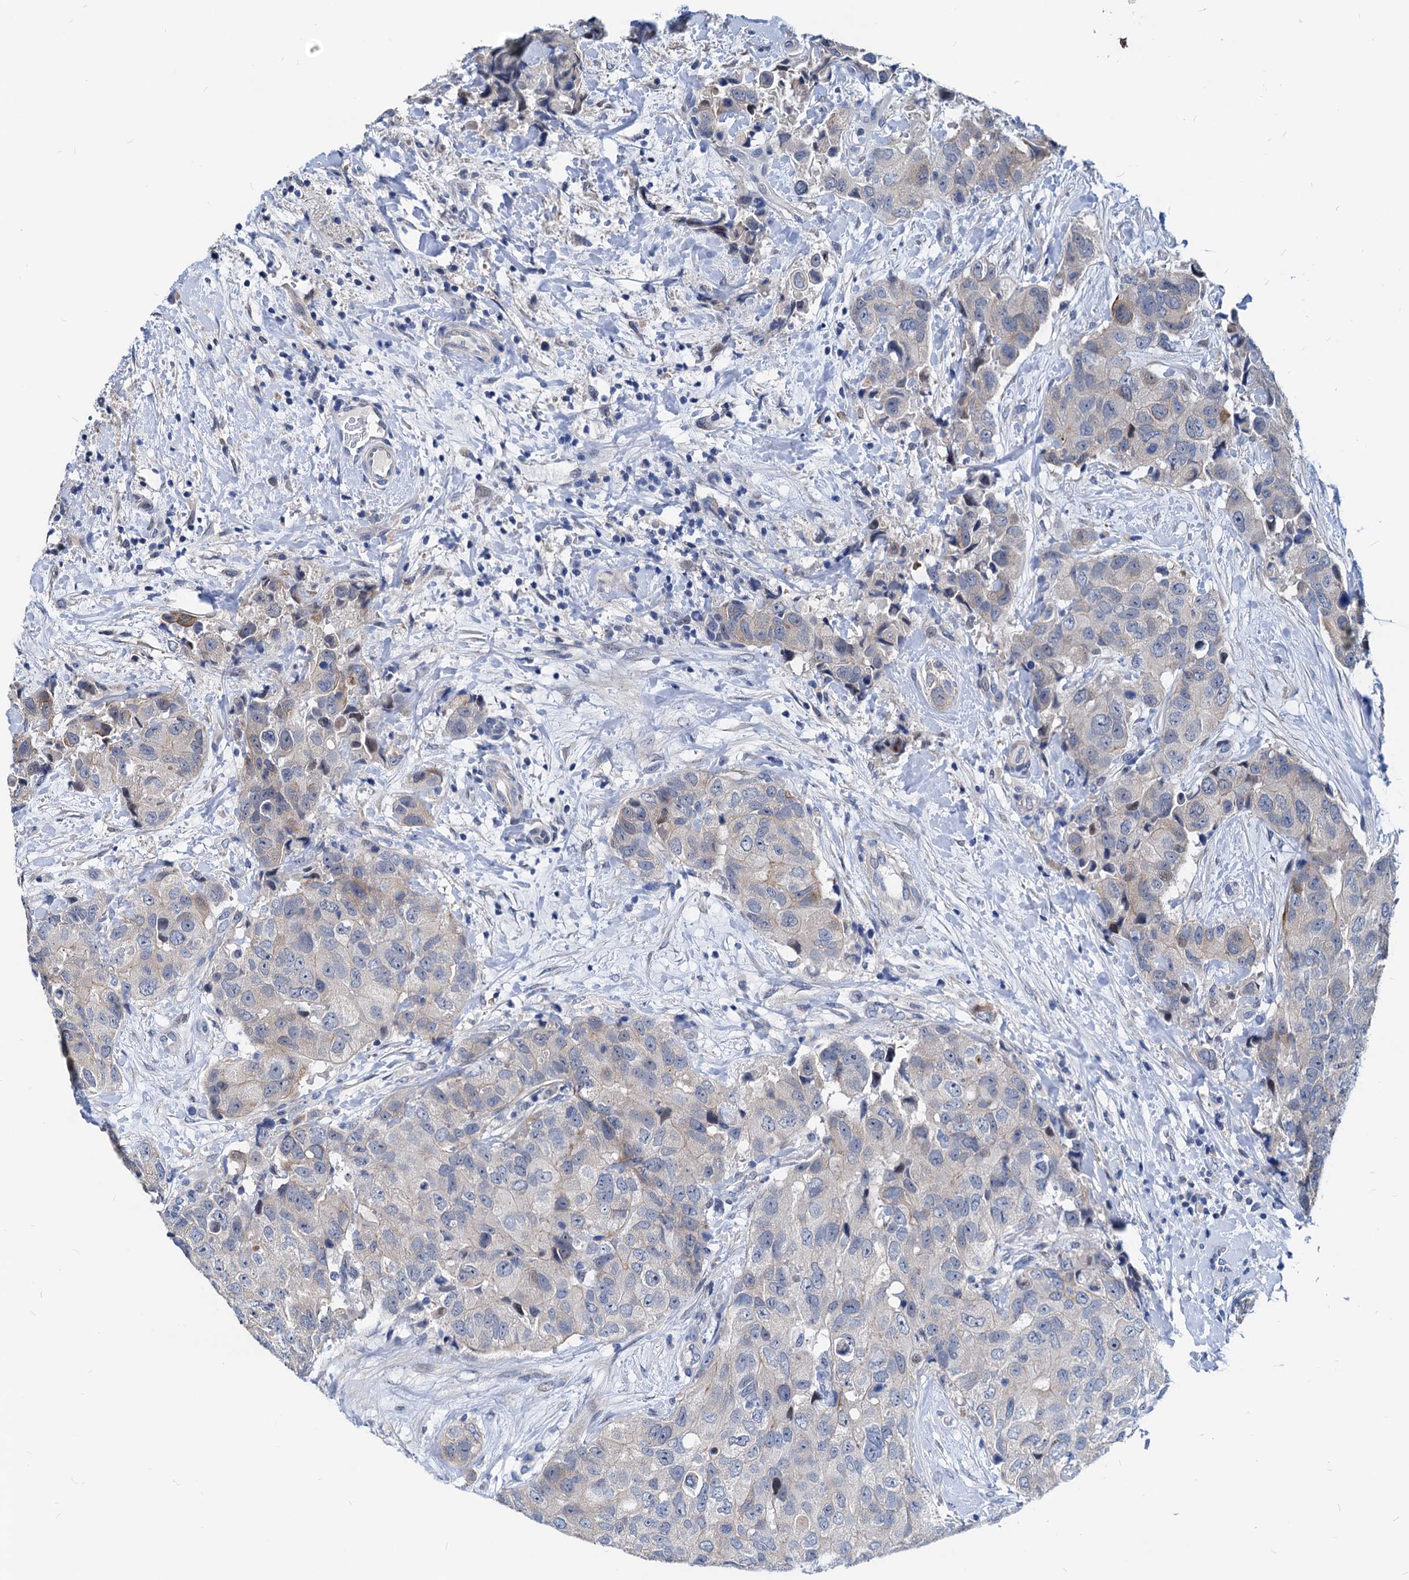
{"staining": {"intensity": "negative", "quantity": "none", "location": "none"}, "tissue": "breast cancer", "cell_type": "Tumor cells", "image_type": "cancer", "snomed": [{"axis": "morphology", "description": "Duct carcinoma"}, {"axis": "topography", "description": "Breast"}], "caption": "The micrograph shows no staining of tumor cells in breast cancer.", "gene": "HSF2", "patient": {"sex": "female", "age": 62}}